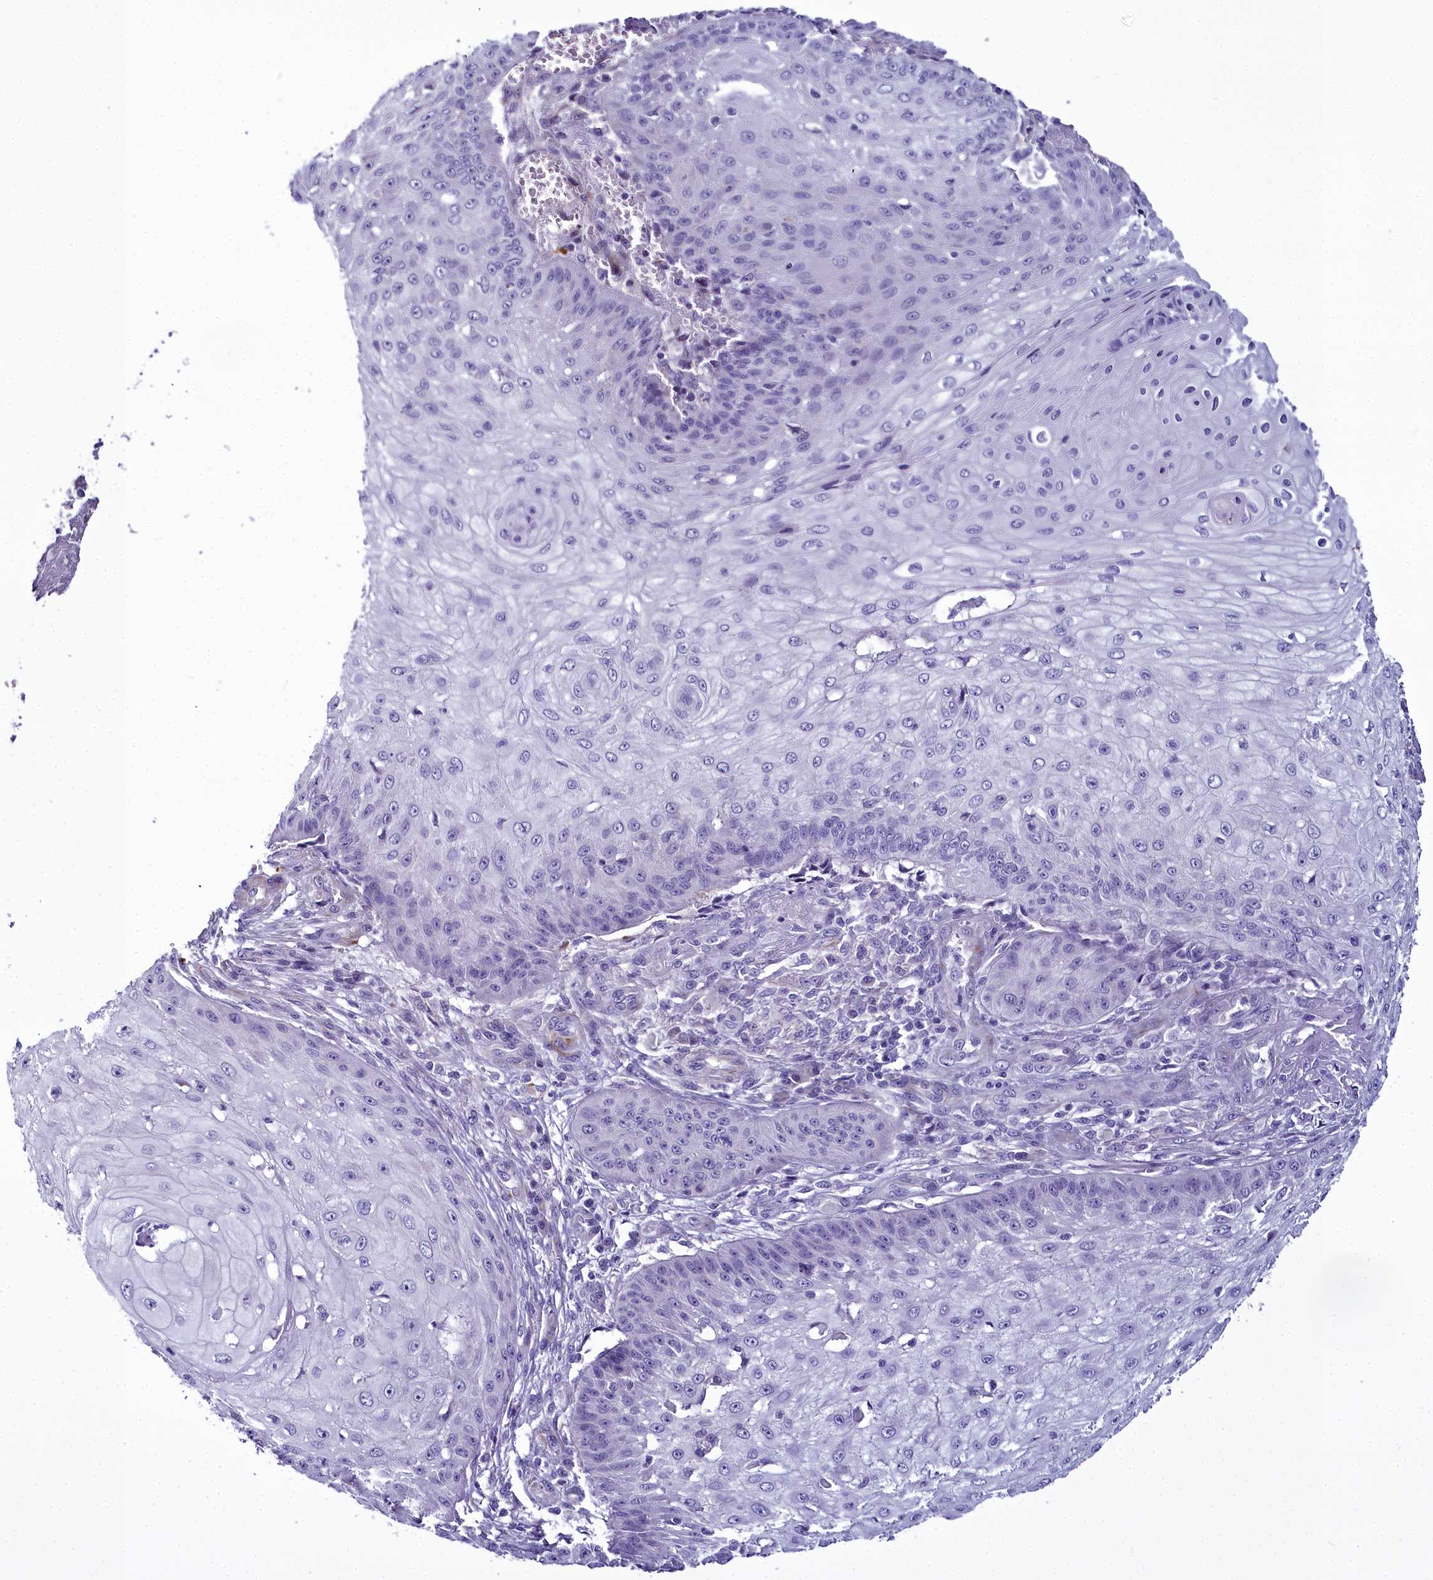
{"staining": {"intensity": "negative", "quantity": "none", "location": "none"}, "tissue": "skin cancer", "cell_type": "Tumor cells", "image_type": "cancer", "snomed": [{"axis": "morphology", "description": "Squamous cell carcinoma, NOS"}, {"axis": "topography", "description": "Skin"}], "caption": "The photomicrograph demonstrates no significant positivity in tumor cells of skin cancer (squamous cell carcinoma).", "gene": "TIMM22", "patient": {"sex": "male", "age": 70}}